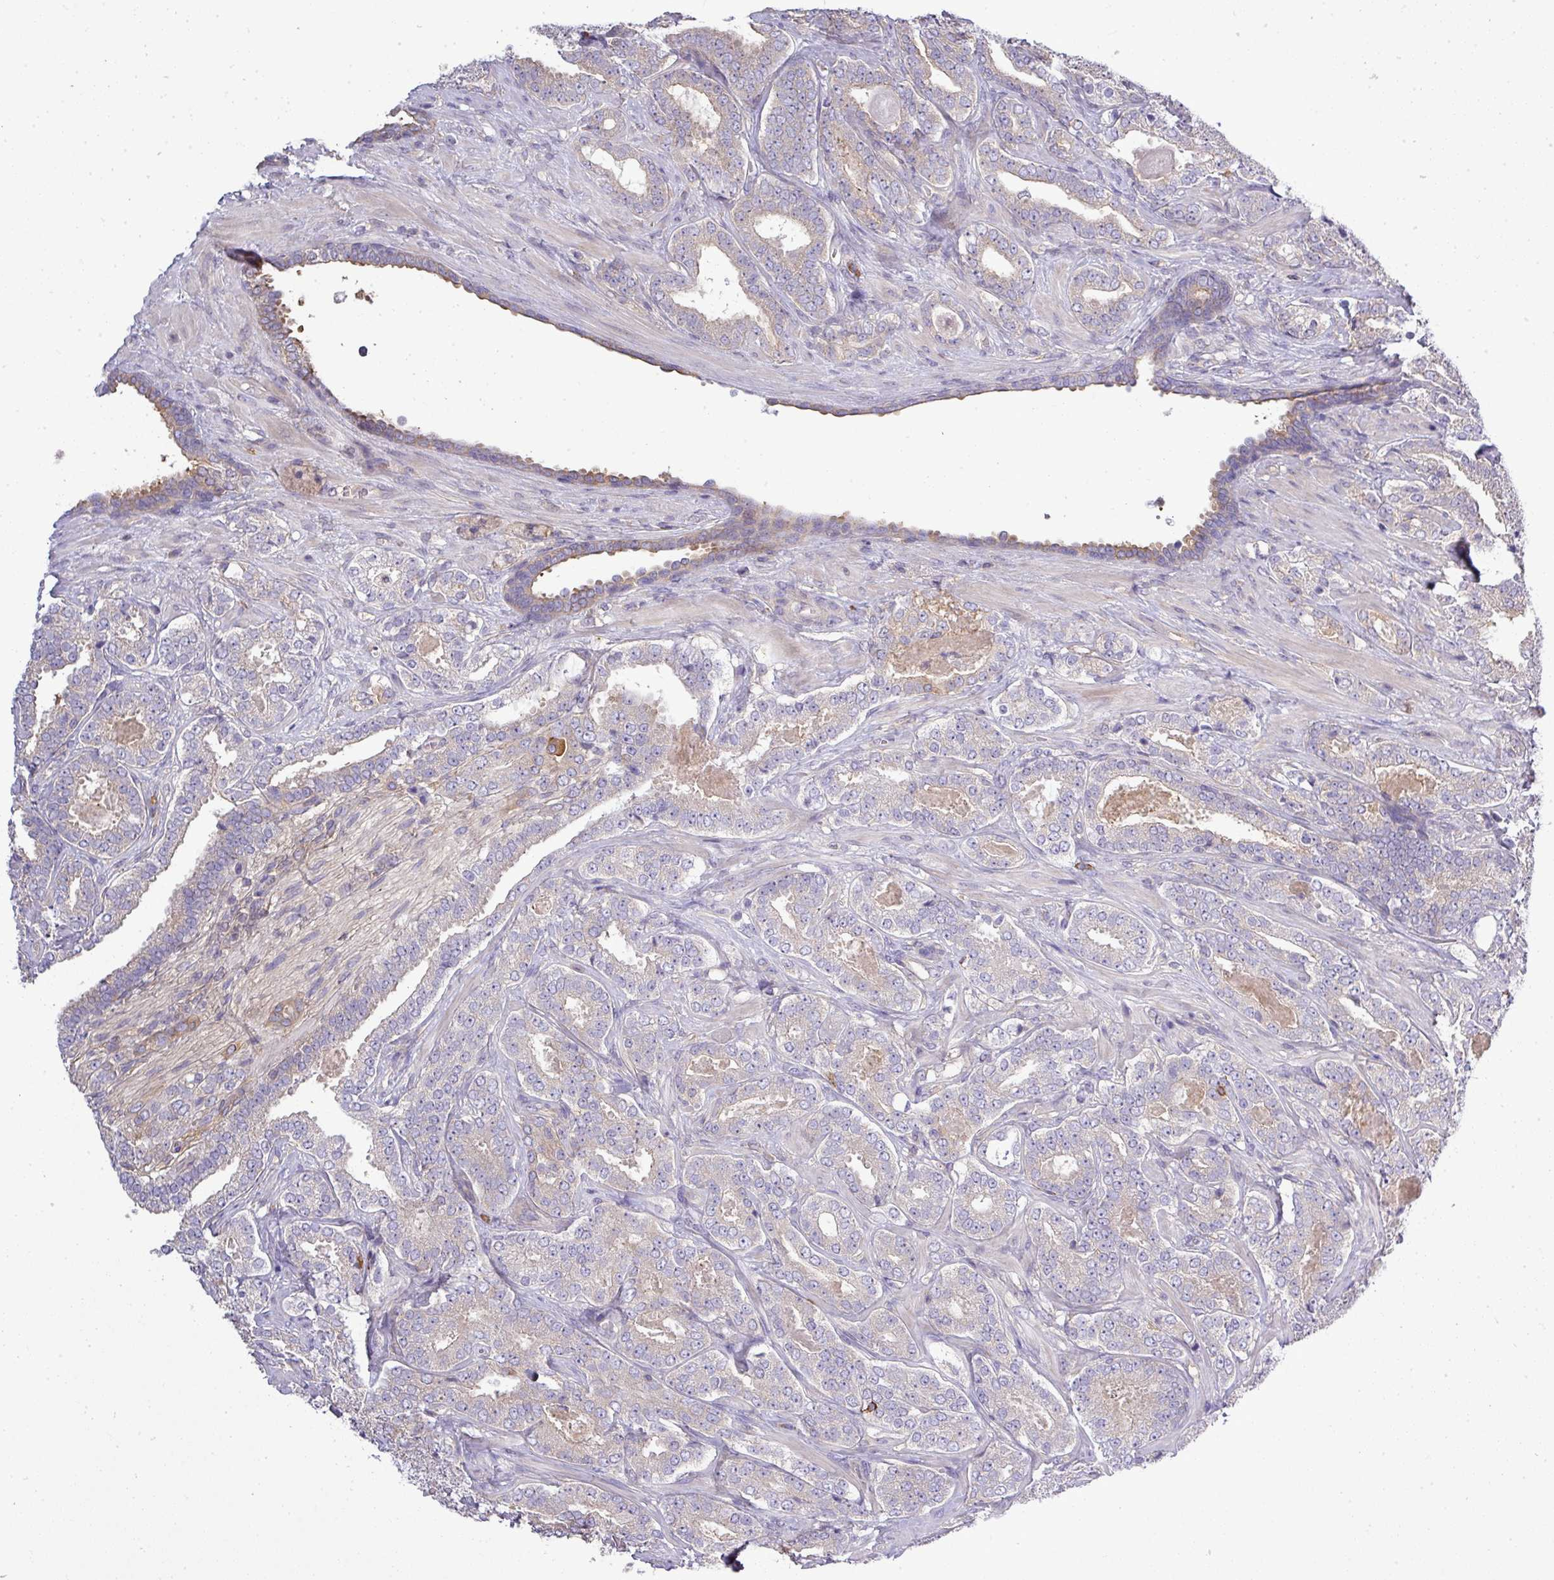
{"staining": {"intensity": "negative", "quantity": "none", "location": "none"}, "tissue": "prostate cancer", "cell_type": "Tumor cells", "image_type": "cancer", "snomed": [{"axis": "morphology", "description": "Adenocarcinoma, High grade"}, {"axis": "topography", "description": "Prostate"}], "caption": "IHC histopathology image of neoplastic tissue: human prostate cancer (high-grade adenocarcinoma) stained with DAB shows no significant protein expression in tumor cells.", "gene": "STAT5A", "patient": {"sex": "male", "age": 65}}